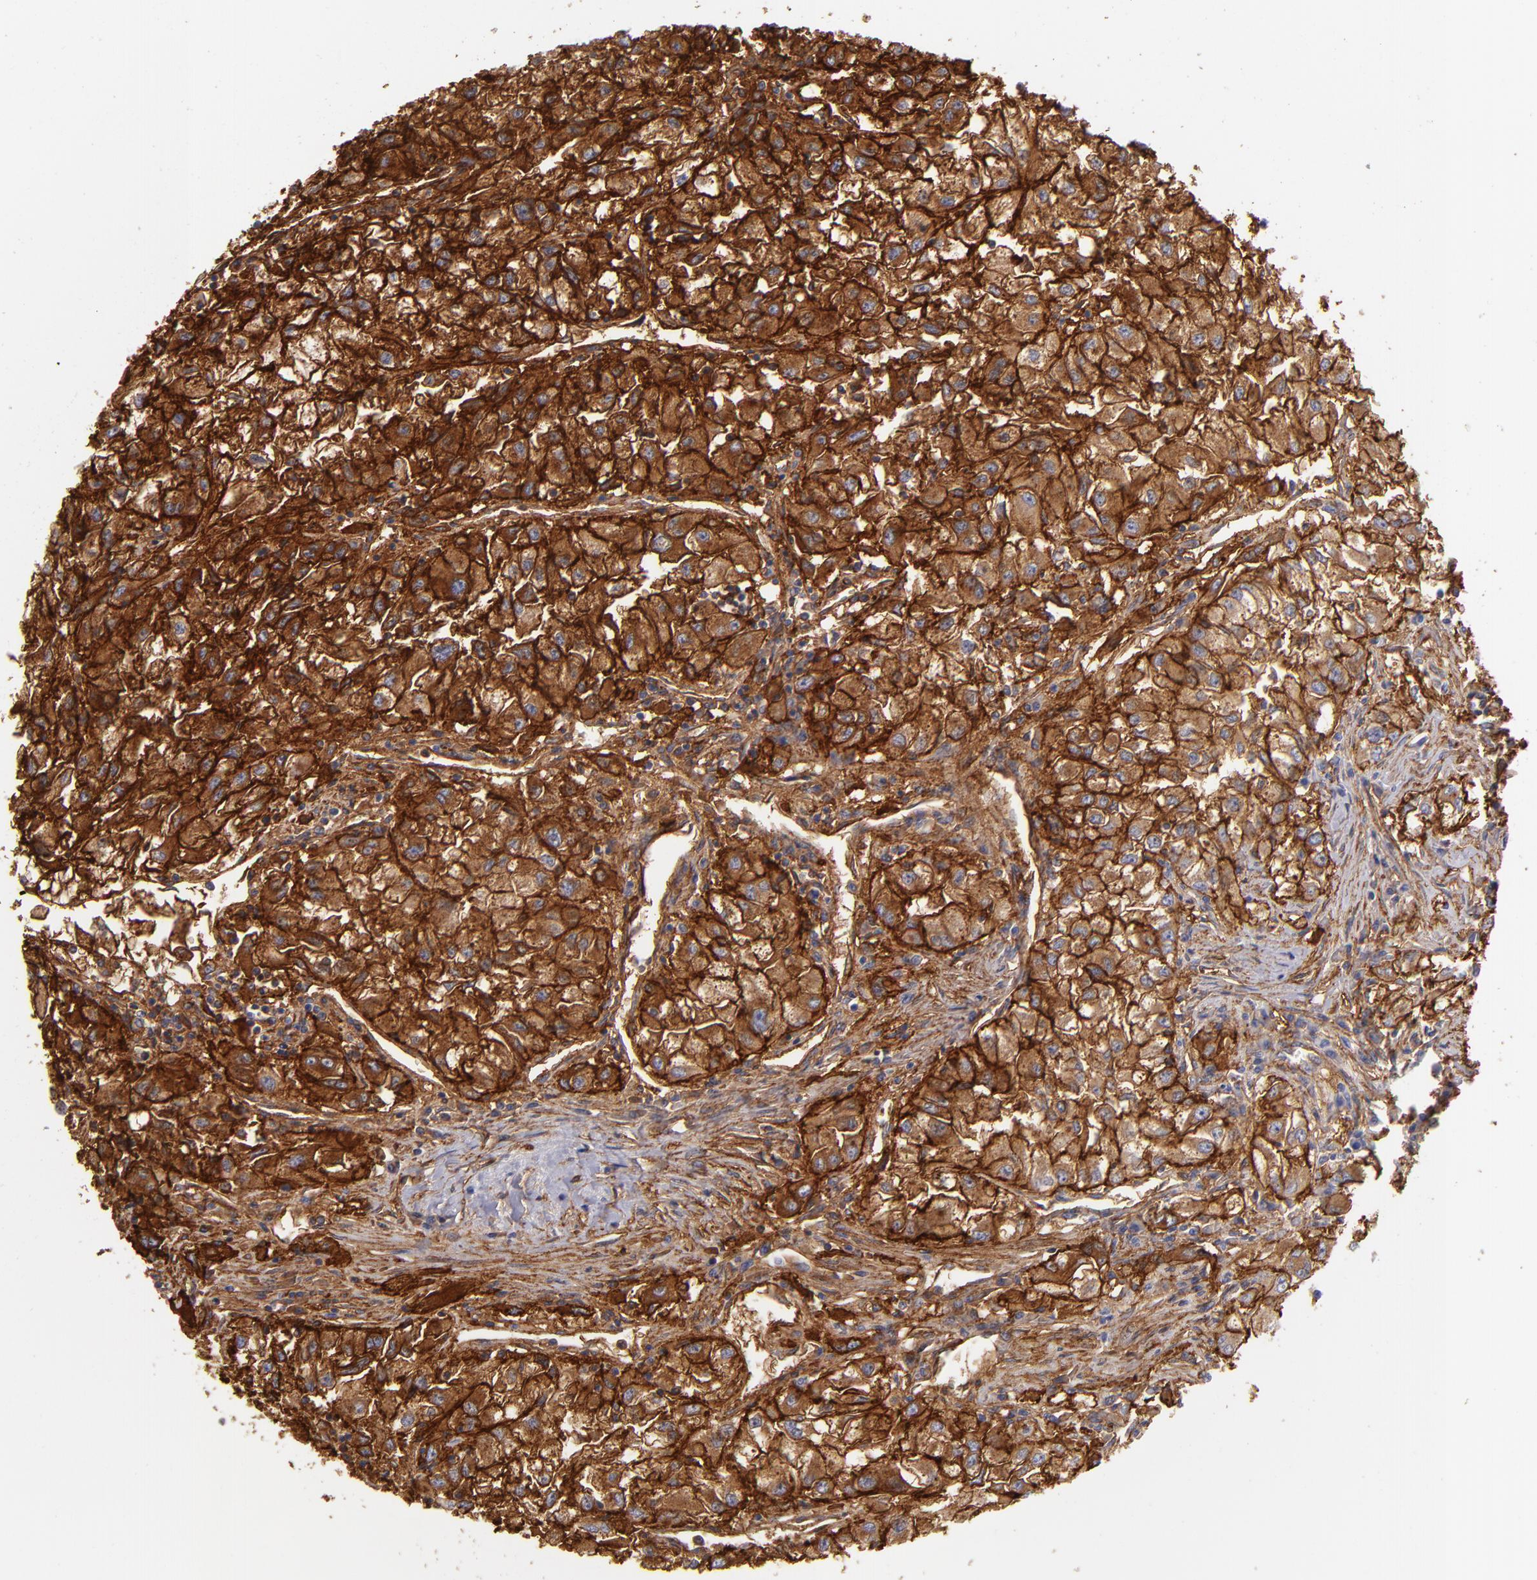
{"staining": {"intensity": "strong", "quantity": ">75%", "location": "cytoplasmic/membranous"}, "tissue": "renal cancer", "cell_type": "Tumor cells", "image_type": "cancer", "snomed": [{"axis": "morphology", "description": "Adenocarcinoma, NOS"}, {"axis": "topography", "description": "Kidney"}], "caption": "Tumor cells display high levels of strong cytoplasmic/membranous positivity in about >75% of cells in renal cancer (adenocarcinoma).", "gene": "CD151", "patient": {"sex": "male", "age": 59}}